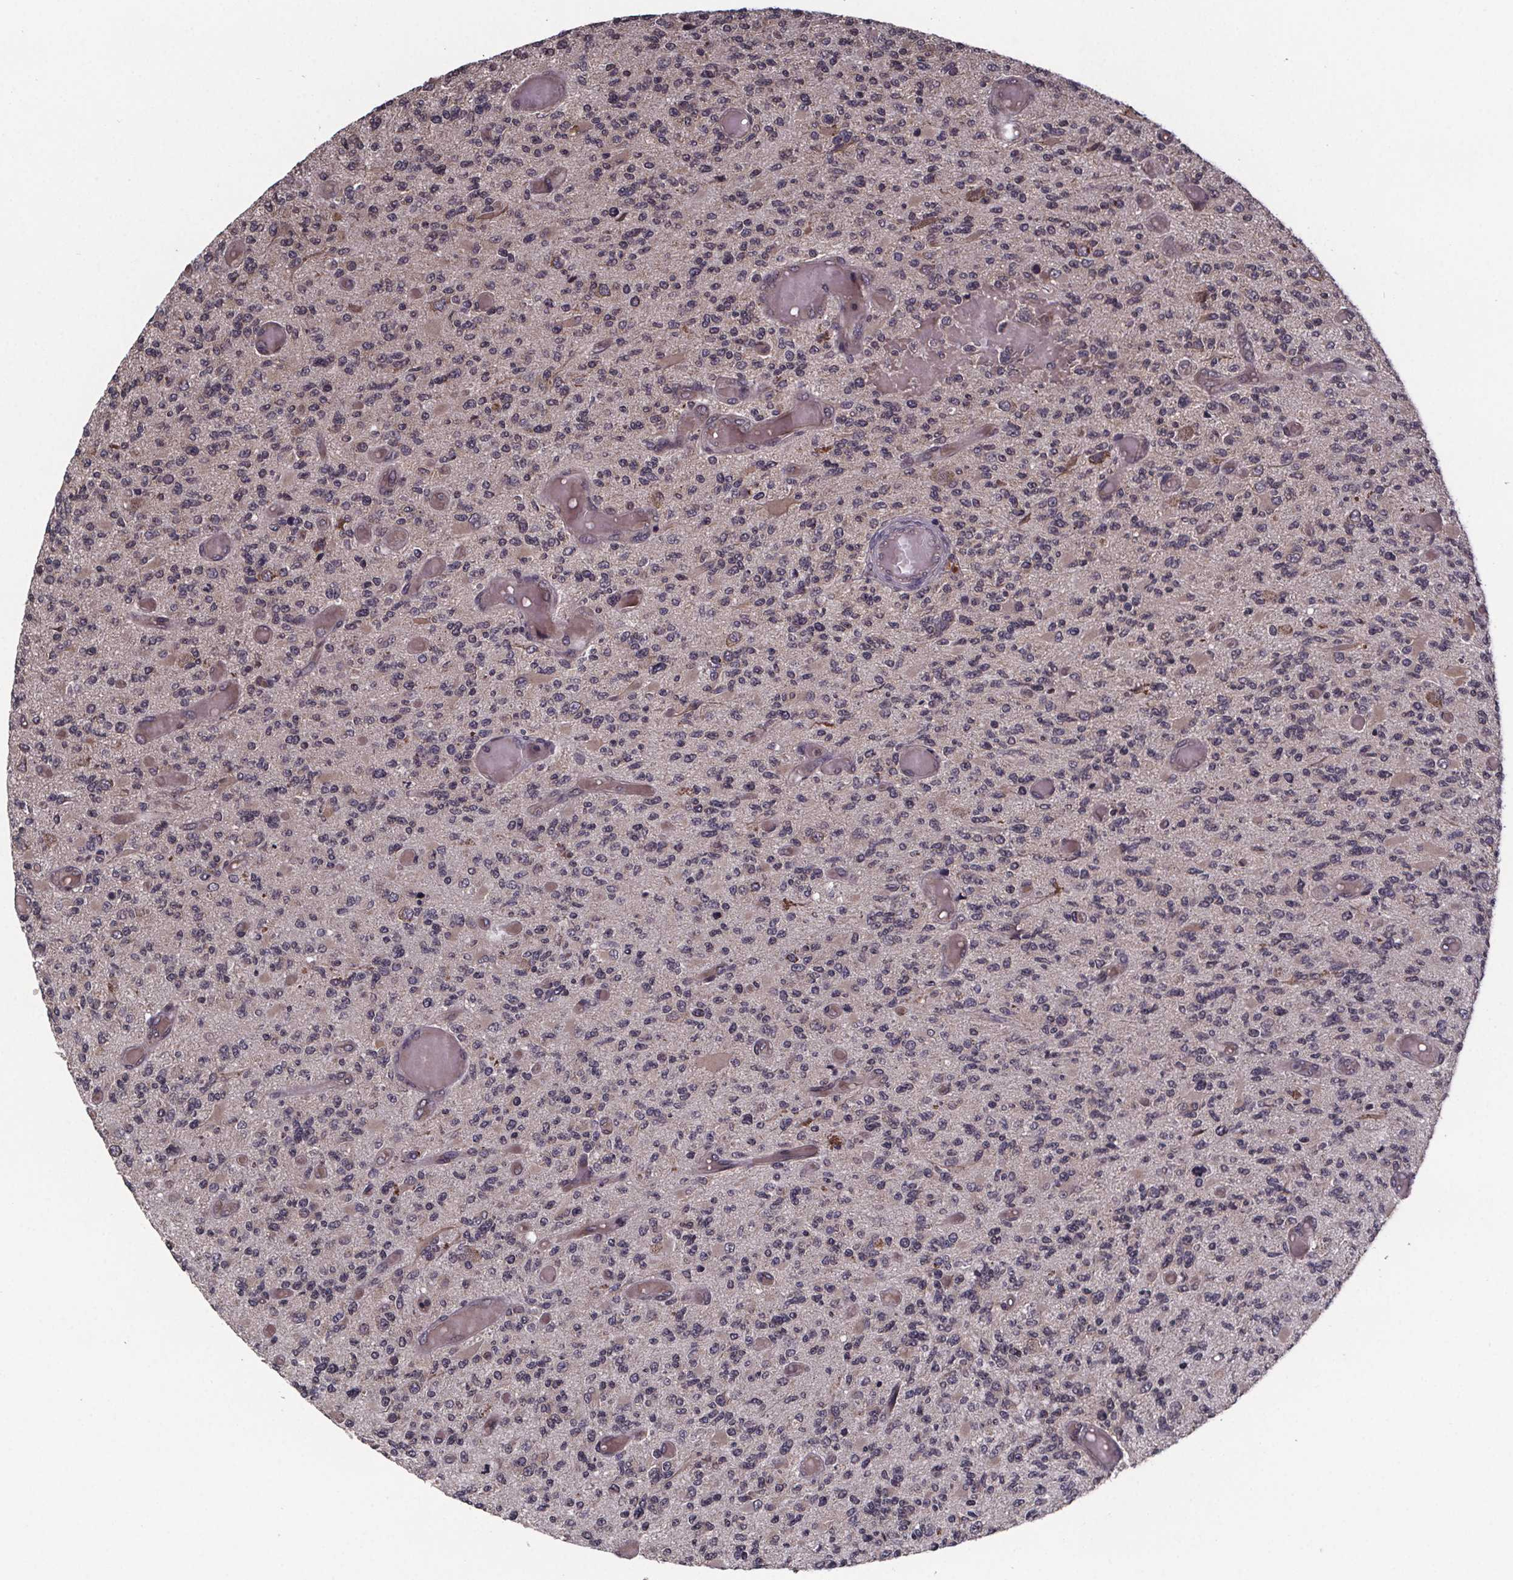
{"staining": {"intensity": "weak", "quantity": "25%-75%", "location": "cytoplasmic/membranous"}, "tissue": "glioma", "cell_type": "Tumor cells", "image_type": "cancer", "snomed": [{"axis": "morphology", "description": "Glioma, malignant, High grade"}, {"axis": "topography", "description": "Brain"}], "caption": "An image of glioma stained for a protein reveals weak cytoplasmic/membranous brown staining in tumor cells.", "gene": "SAT1", "patient": {"sex": "female", "age": 63}}